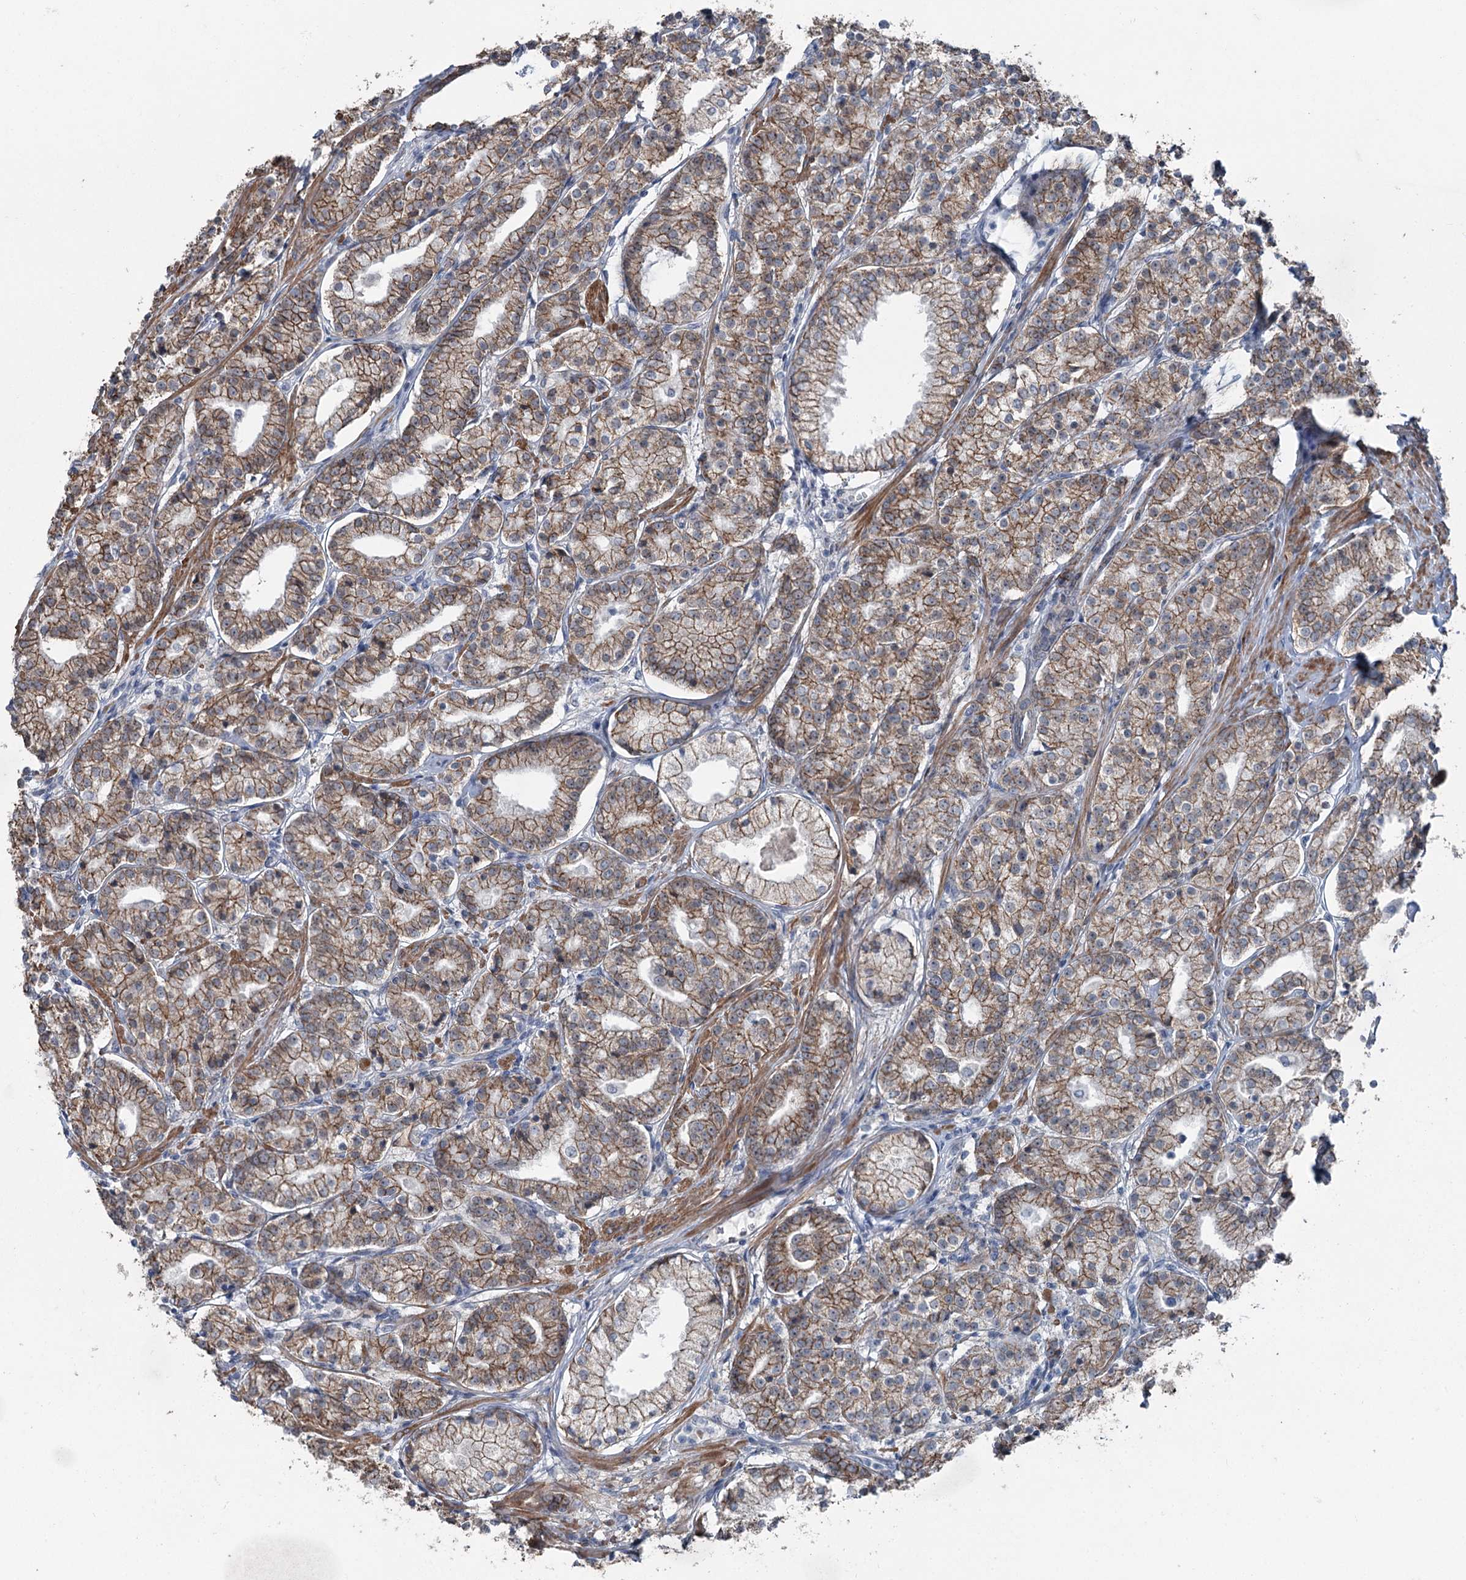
{"staining": {"intensity": "moderate", "quantity": ">75%", "location": "cytoplasmic/membranous"}, "tissue": "prostate cancer", "cell_type": "Tumor cells", "image_type": "cancer", "snomed": [{"axis": "morphology", "description": "Adenocarcinoma, High grade"}, {"axis": "topography", "description": "Prostate"}], "caption": "Prostate cancer was stained to show a protein in brown. There is medium levels of moderate cytoplasmic/membranous staining in about >75% of tumor cells.", "gene": "FAM120B", "patient": {"sex": "male", "age": 69}}